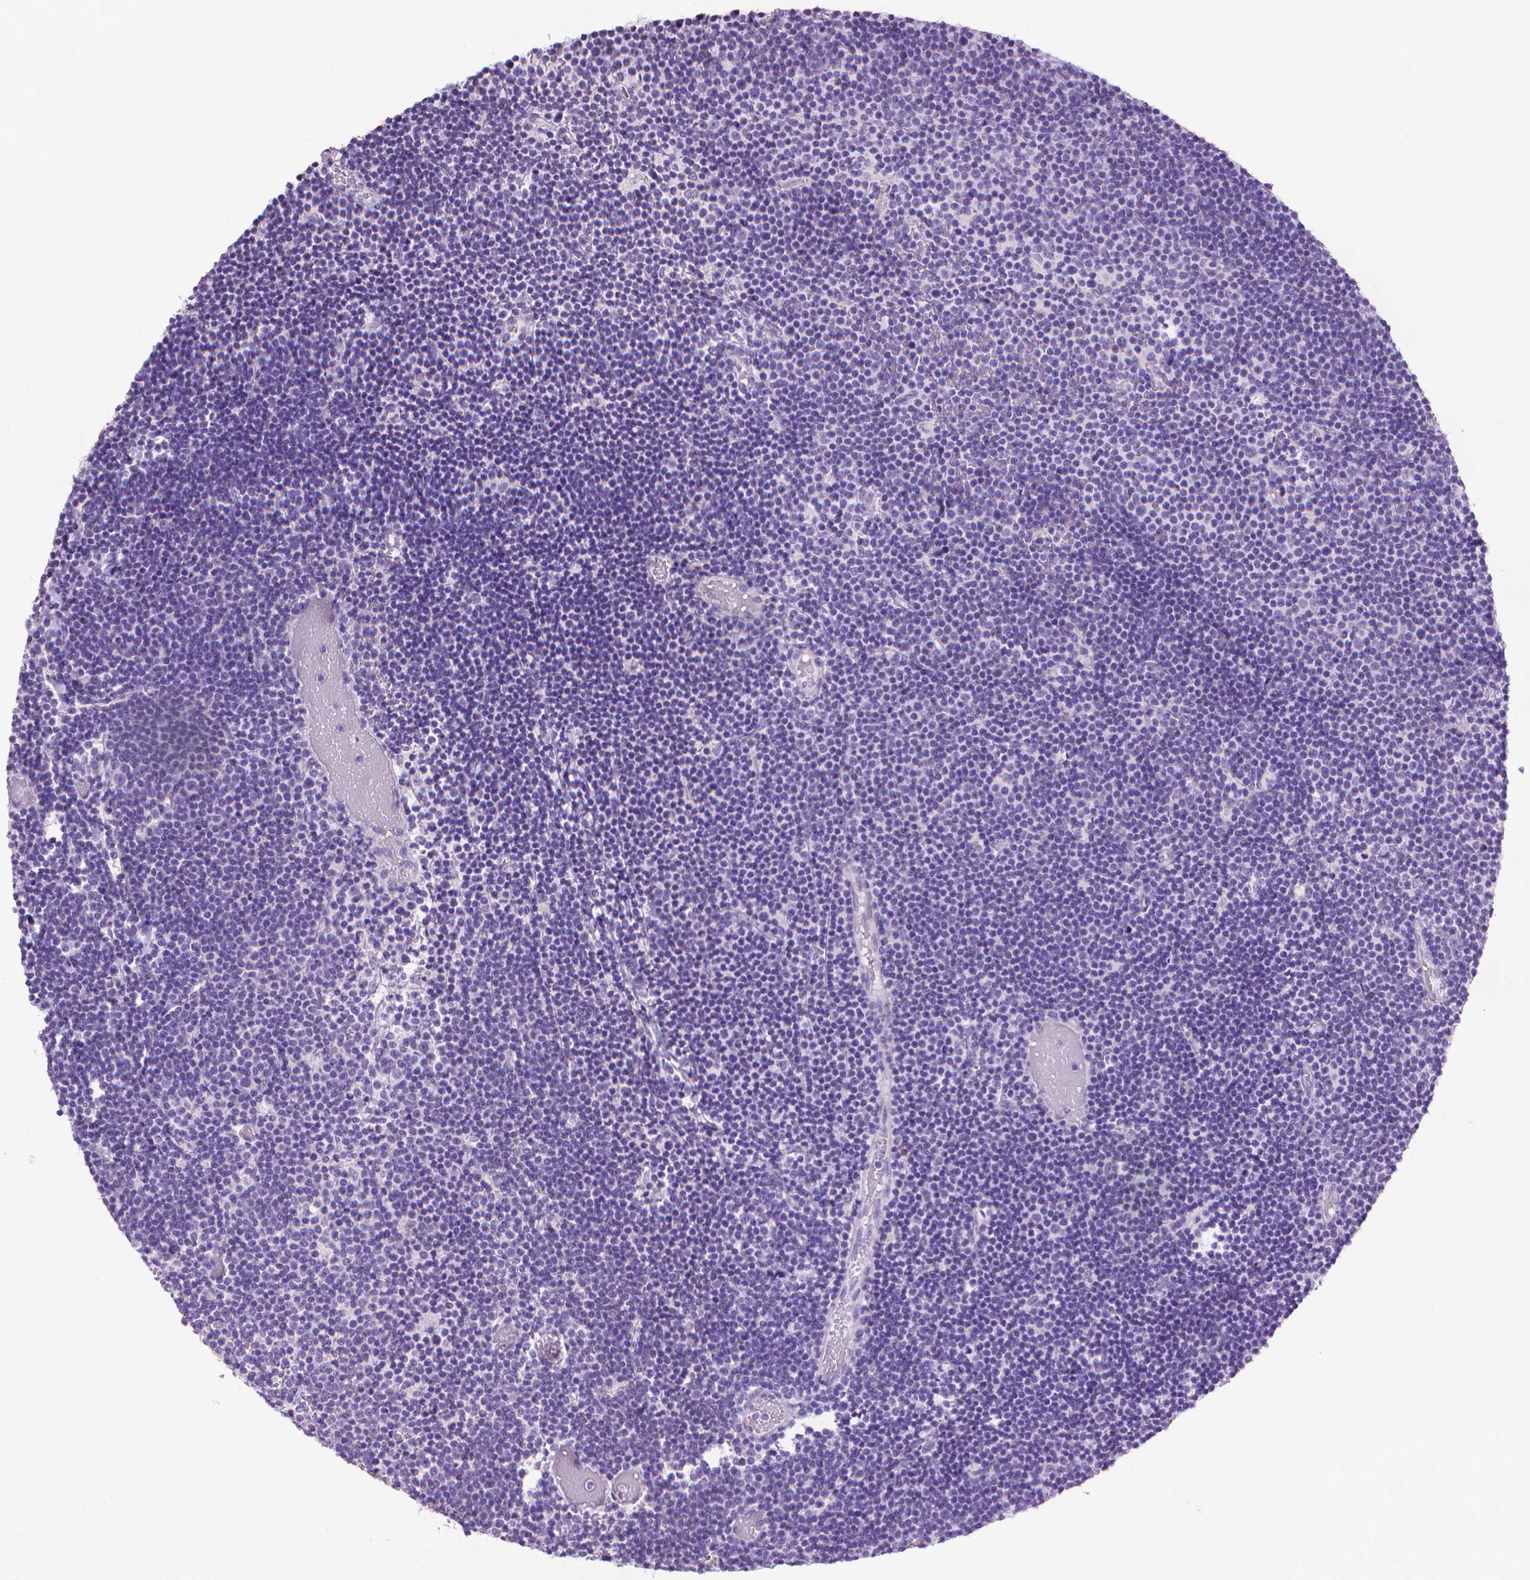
{"staining": {"intensity": "negative", "quantity": "none", "location": "none"}, "tissue": "lymphoma", "cell_type": "Tumor cells", "image_type": "cancer", "snomed": [{"axis": "morphology", "description": "Malignant lymphoma, non-Hodgkin's type, Low grade"}, {"axis": "topography", "description": "Brain"}], "caption": "Tumor cells are negative for protein expression in human malignant lymphoma, non-Hodgkin's type (low-grade). The staining is performed using DAB brown chromogen with nuclei counter-stained in using hematoxylin.", "gene": "MUC1", "patient": {"sex": "female", "age": 66}}